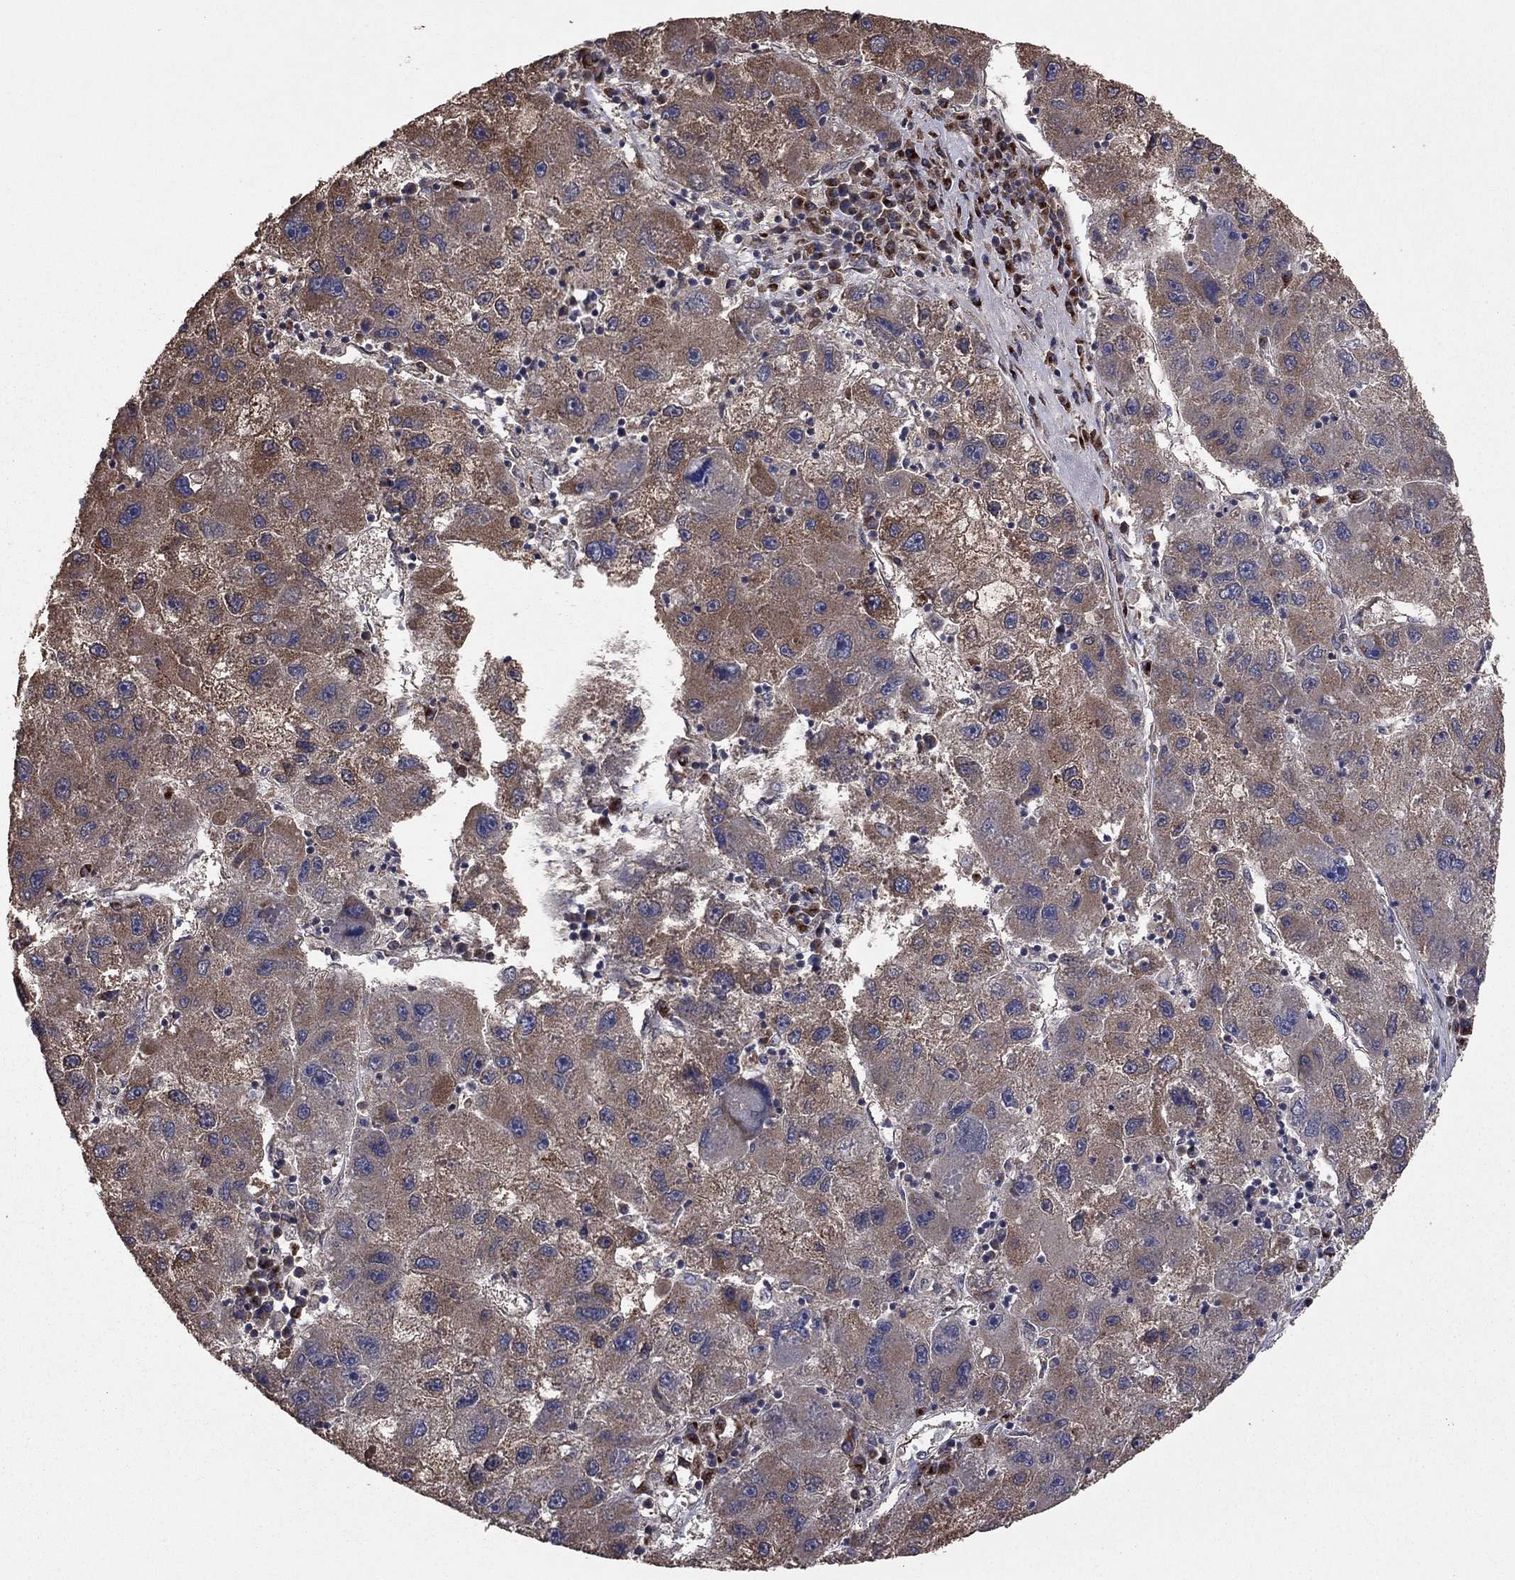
{"staining": {"intensity": "moderate", "quantity": ">75%", "location": "cytoplasmic/membranous"}, "tissue": "liver cancer", "cell_type": "Tumor cells", "image_type": "cancer", "snomed": [{"axis": "morphology", "description": "Carcinoma, Hepatocellular, NOS"}, {"axis": "topography", "description": "Liver"}], "caption": "This image shows IHC staining of liver hepatocellular carcinoma, with medium moderate cytoplasmic/membranous staining in about >75% of tumor cells.", "gene": "FLT4", "patient": {"sex": "male", "age": 75}}